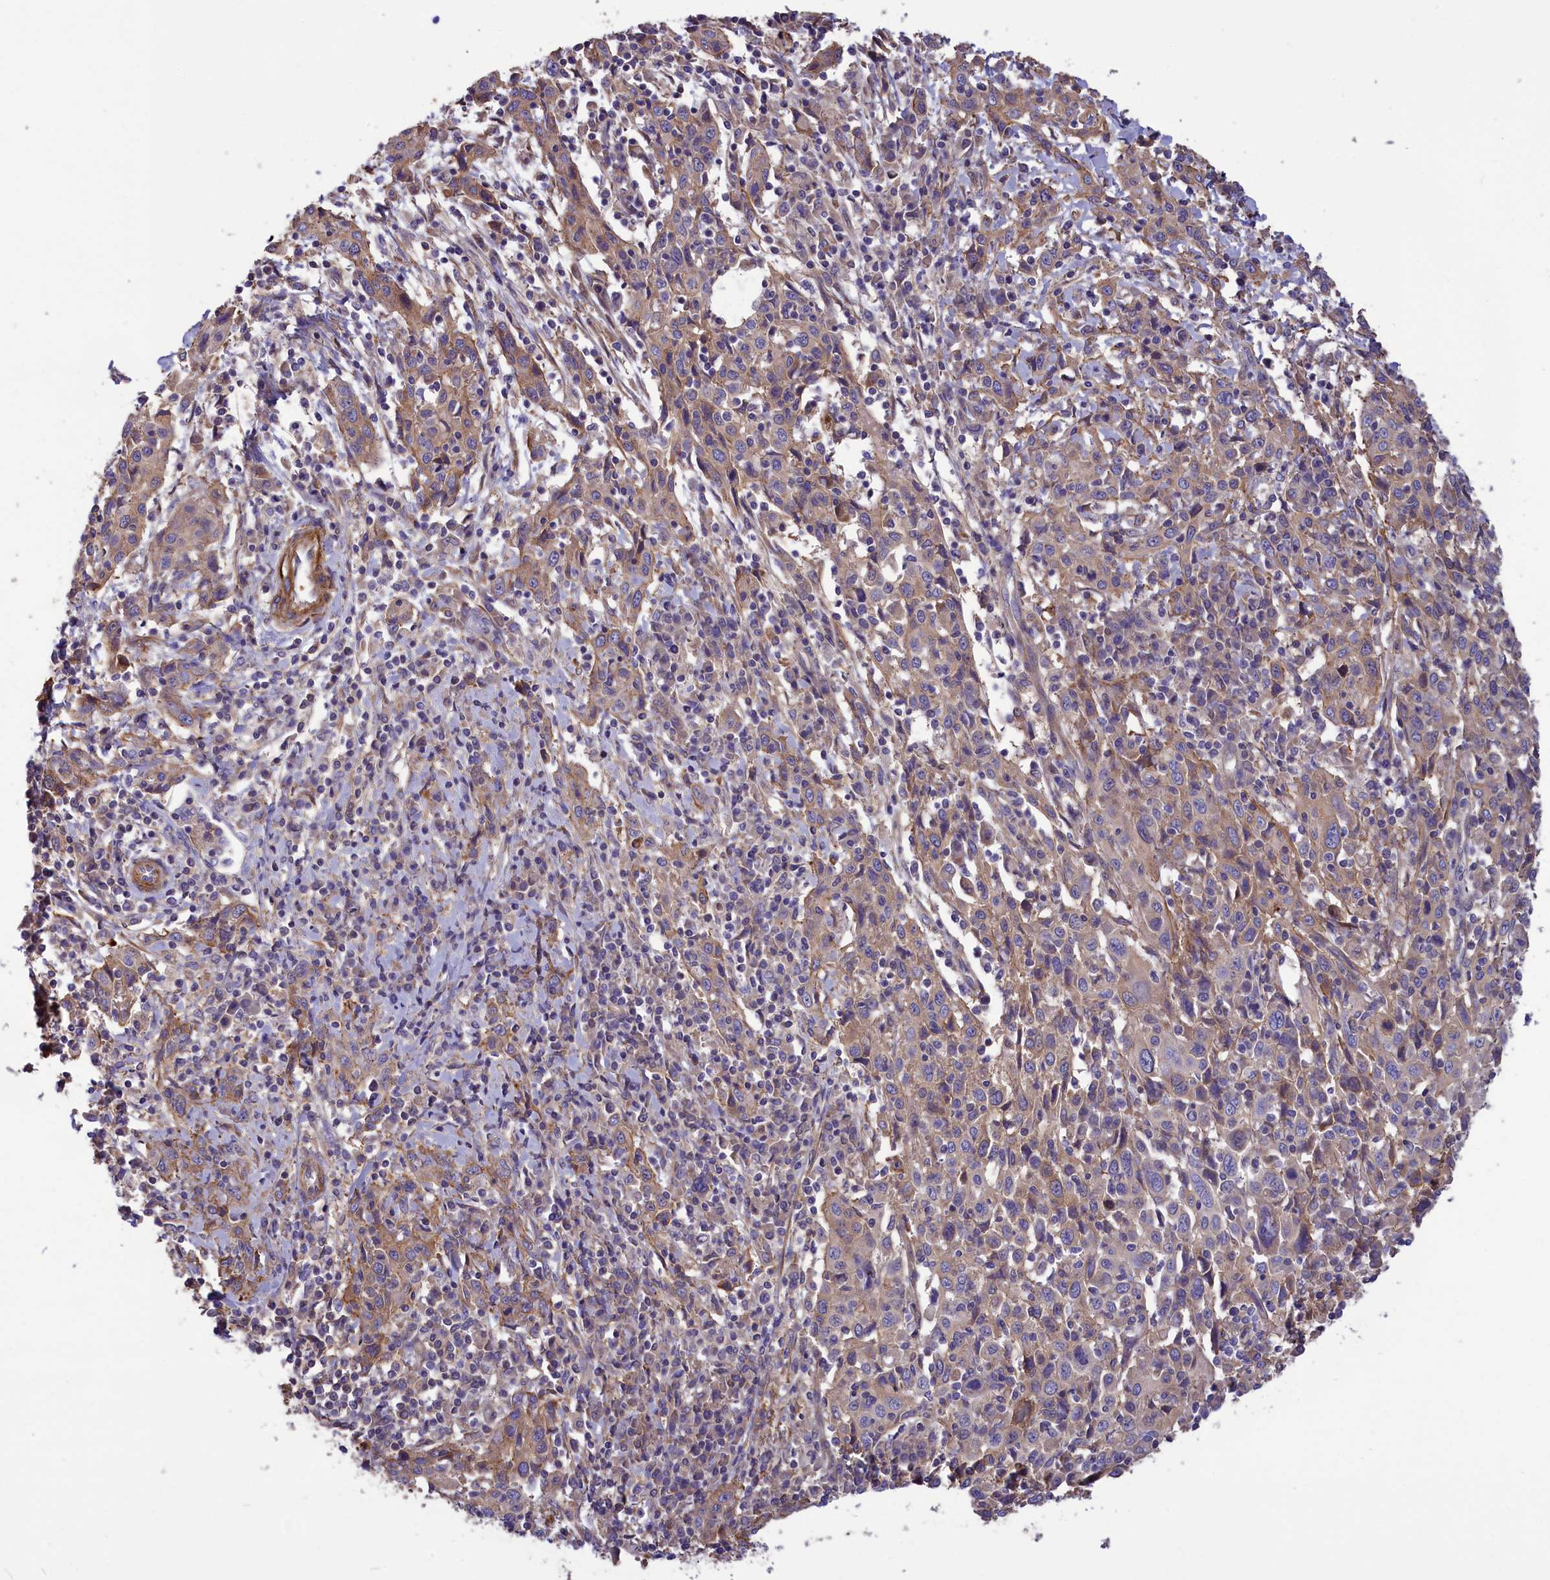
{"staining": {"intensity": "weak", "quantity": "25%-75%", "location": "cytoplasmic/membranous"}, "tissue": "cervical cancer", "cell_type": "Tumor cells", "image_type": "cancer", "snomed": [{"axis": "morphology", "description": "Squamous cell carcinoma, NOS"}, {"axis": "topography", "description": "Cervix"}], "caption": "Human cervical cancer stained for a protein (brown) reveals weak cytoplasmic/membranous positive positivity in approximately 25%-75% of tumor cells.", "gene": "AMDHD2", "patient": {"sex": "female", "age": 46}}